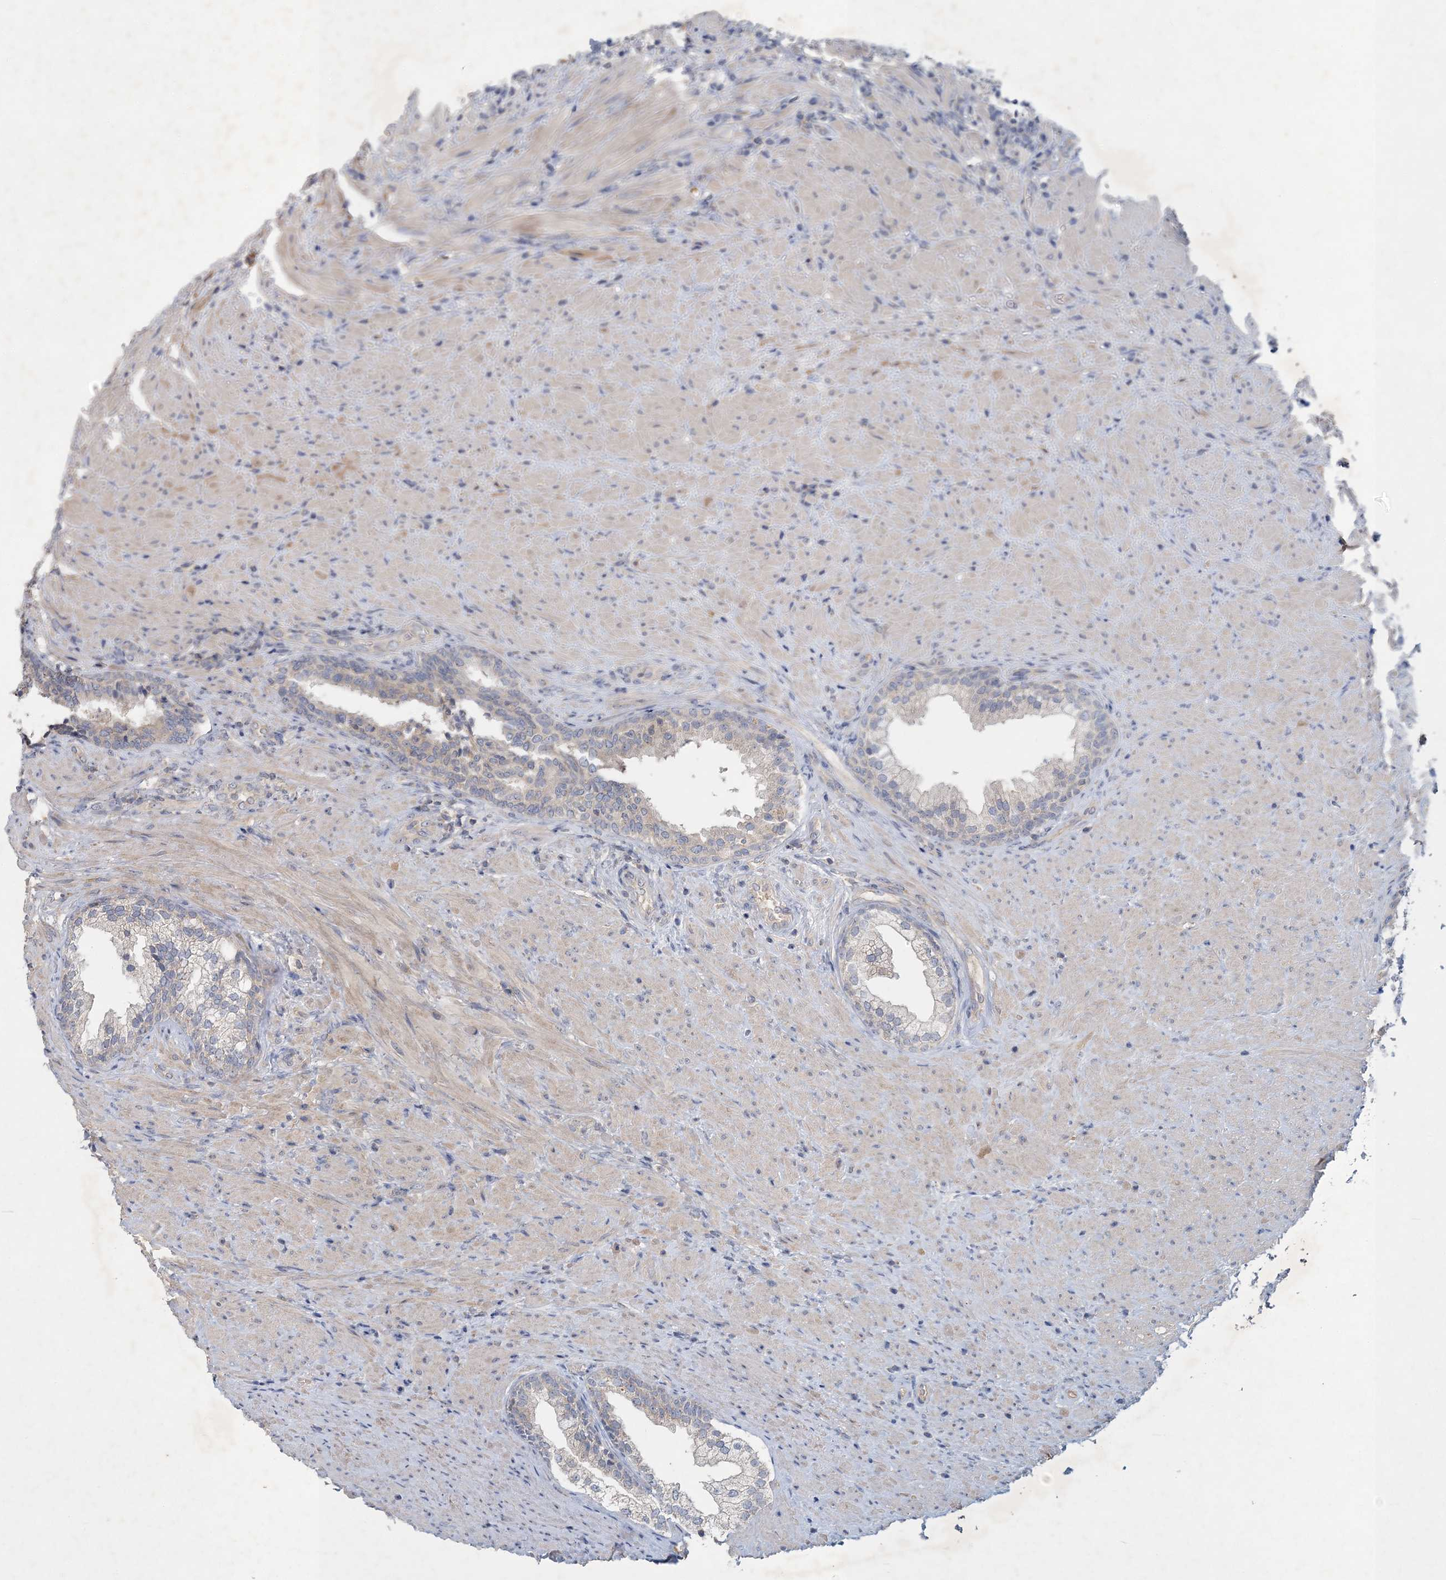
{"staining": {"intensity": "negative", "quantity": "none", "location": "none"}, "tissue": "prostate", "cell_type": "Glandular cells", "image_type": "normal", "snomed": [{"axis": "morphology", "description": "Normal tissue, NOS"}, {"axis": "topography", "description": "Prostate"}], "caption": "High magnification brightfield microscopy of unremarkable prostate stained with DAB (brown) and counterstained with hematoxylin (blue): glandular cells show no significant positivity. Nuclei are stained in blue.", "gene": "RNF25", "patient": {"sex": "male", "age": 76}}